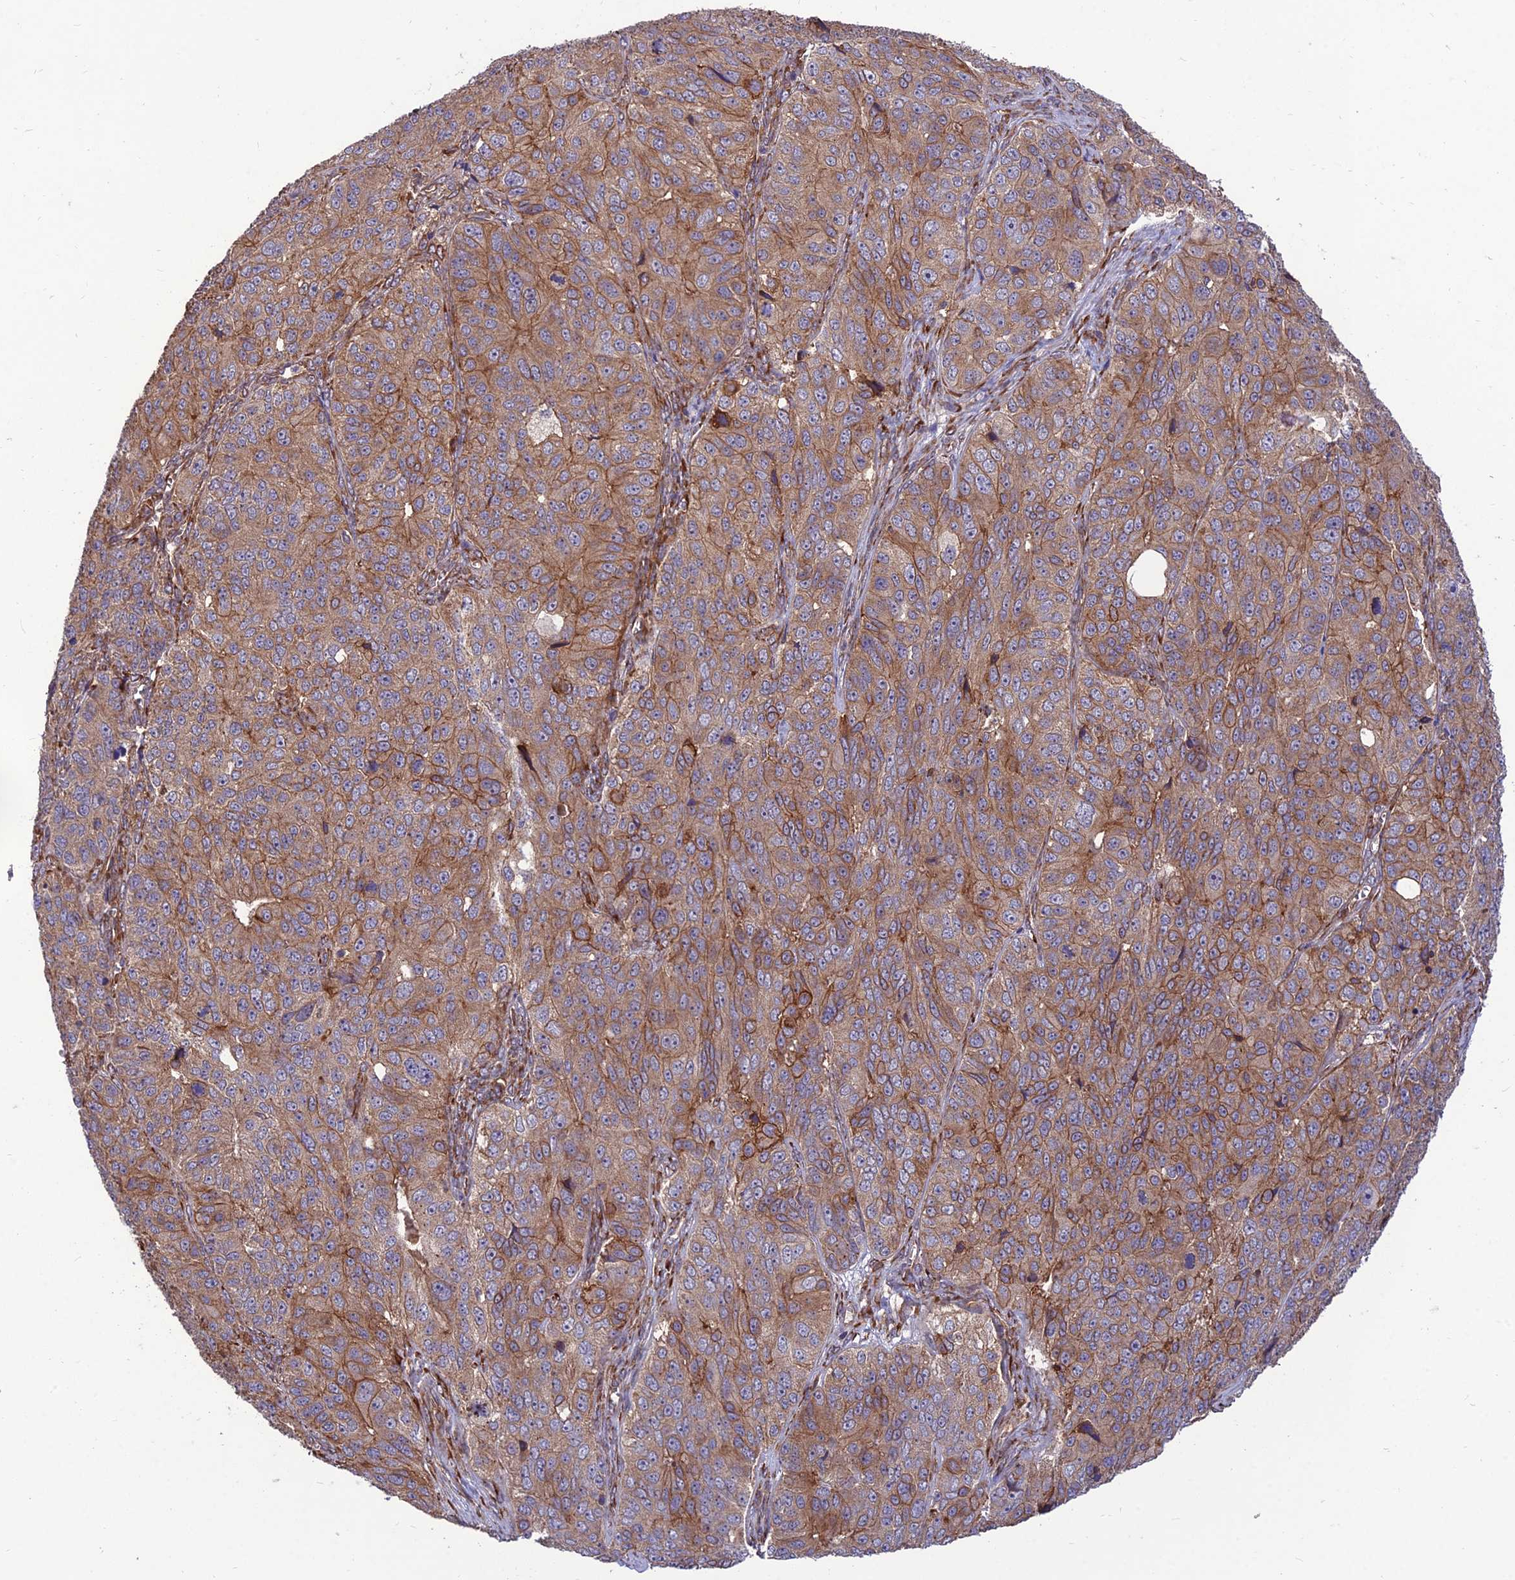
{"staining": {"intensity": "moderate", "quantity": ">75%", "location": "cytoplasmic/membranous"}, "tissue": "ovarian cancer", "cell_type": "Tumor cells", "image_type": "cancer", "snomed": [{"axis": "morphology", "description": "Carcinoma, endometroid"}, {"axis": "topography", "description": "Ovary"}], "caption": "DAB (3,3'-diaminobenzidine) immunohistochemical staining of human ovarian endometroid carcinoma exhibits moderate cytoplasmic/membranous protein expression in approximately >75% of tumor cells. (DAB = brown stain, brightfield microscopy at high magnification).", "gene": "CRTAP", "patient": {"sex": "female", "age": 51}}